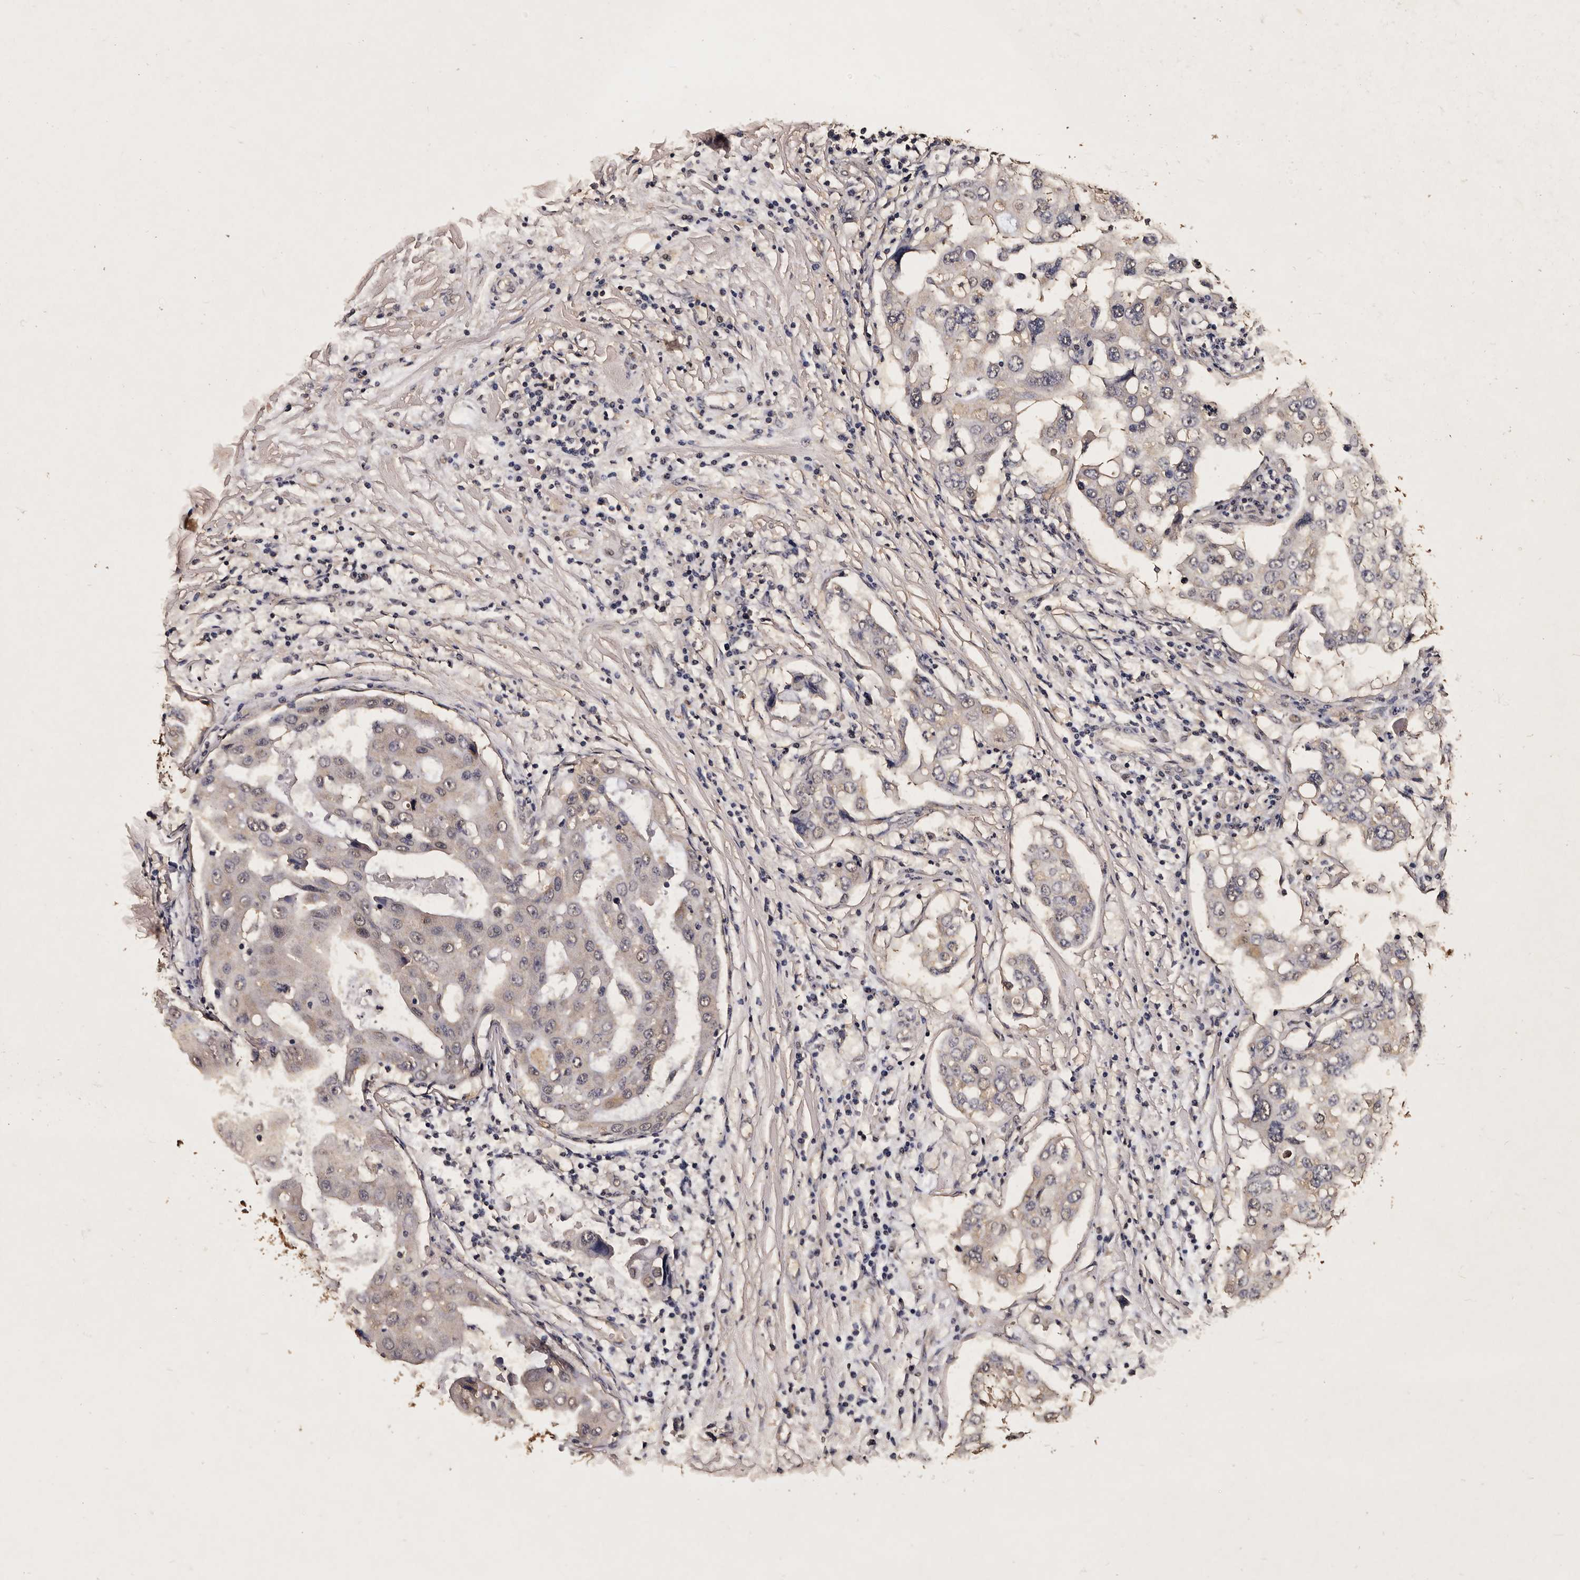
{"staining": {"intensity": "weak", "quantity": "<25%", "location": "cytoplasmic/membranous"}, "tissue": "breast cancer", "cell_type": "Tumor cells", "image_type": "cancer", "snomed": [{"axis": "morphology", "description": "Duct carcinoma"}, {"axis": "topography", "description": "Breast"}], "caption": "The histopathology image demonstrates no staining of tumor cells in invasive ductal carcinoma (breast).", "gene": "PARS2", "patient": {"sex": "female", "age": 27}}